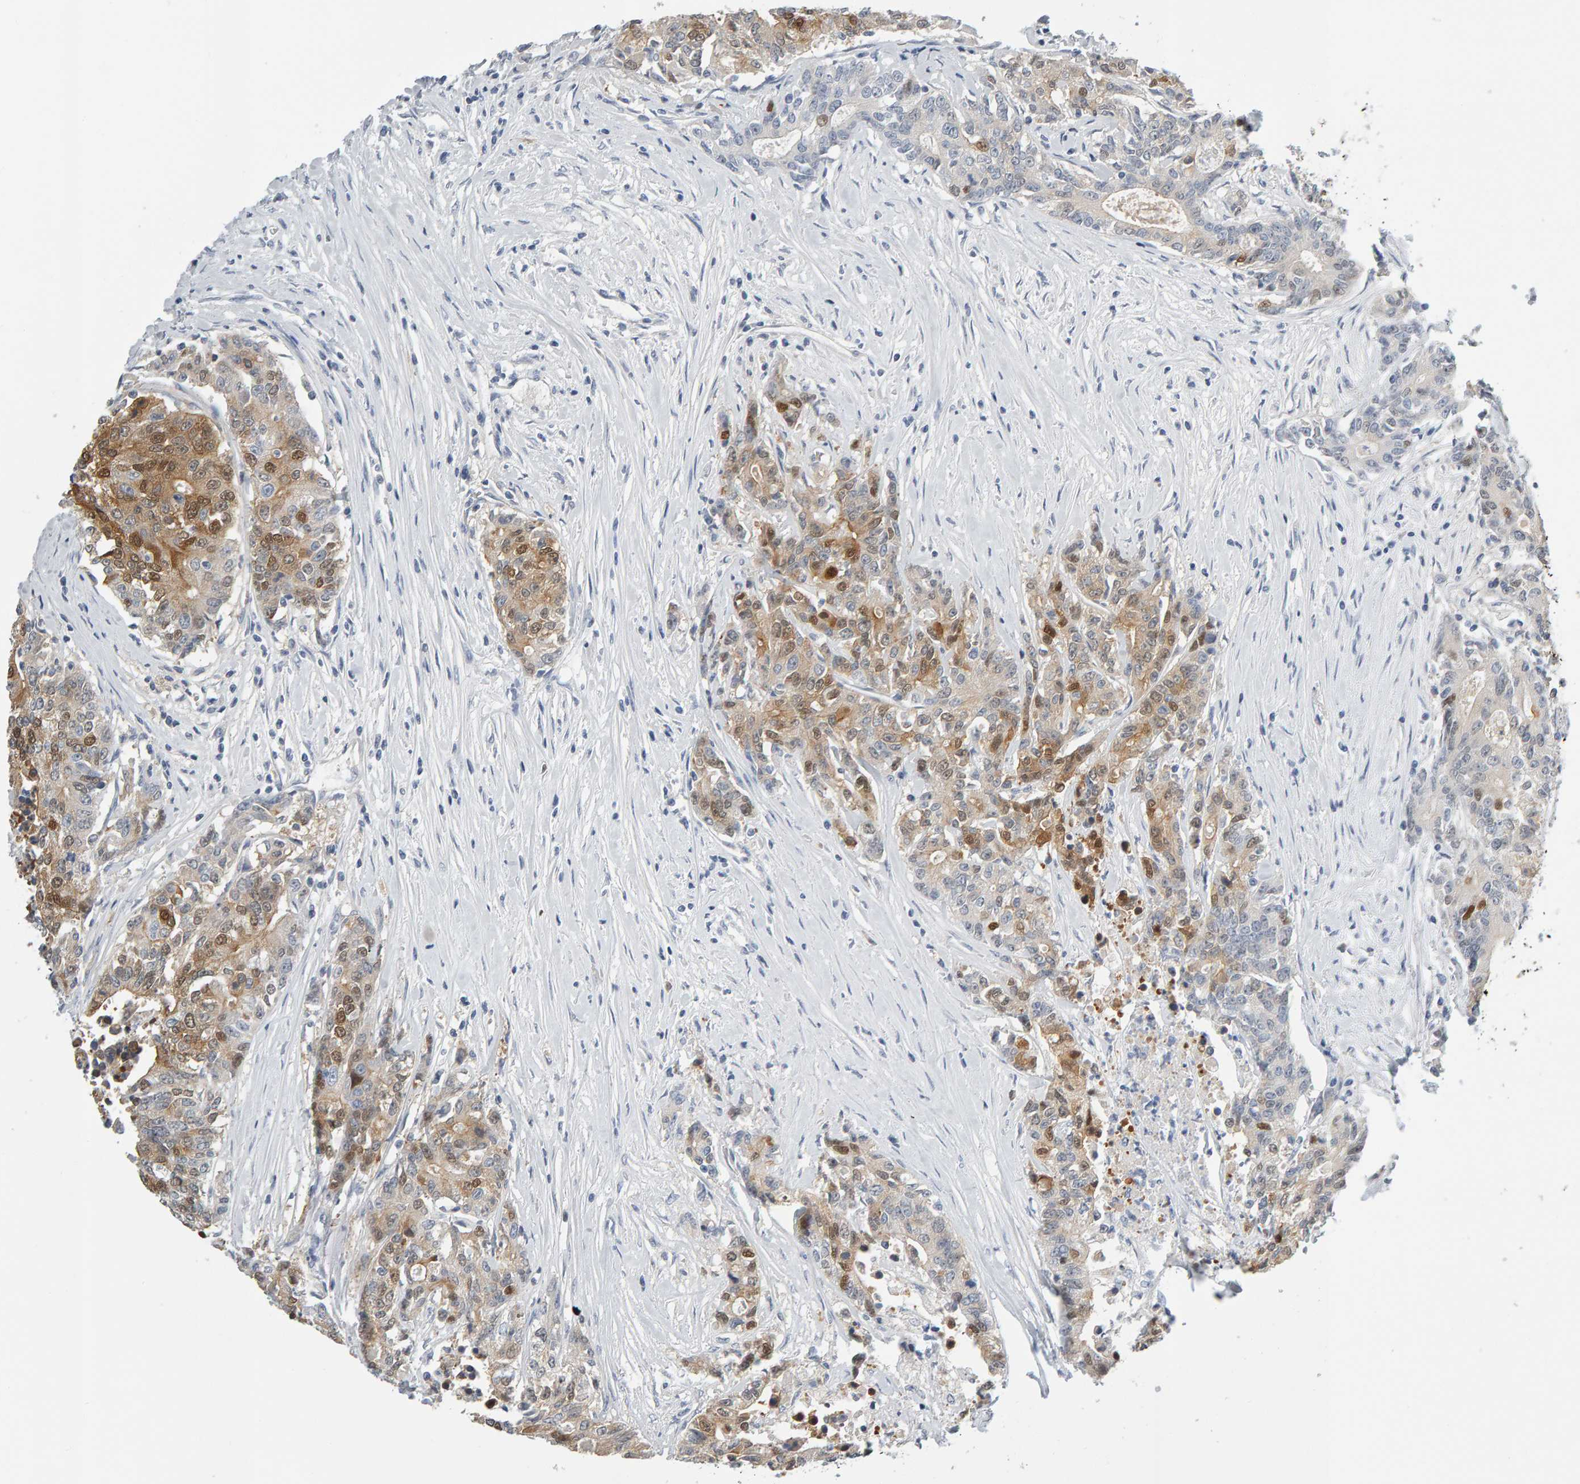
{"staining": {"intensity": "moderate", "quantity": ">75%", "location": "cytoplasmic/membranous,nuclear"}, "tissue": "colorectal cancer", "cell_type": "Tumor cells", "image_type": "cancer", "snomed": [{"axis": "morphology", "description": "Adenocarcinoma, NOS"}, {"axis": "topography", "description": "Colon"}], "caption": "A brown stain shows moderate cytoplasmic/membranous and nuclear positivity of a protein in colorectal cancer tumor cells.", "gene": "CTH", "patient": {"sex": "female", "age": 77}}